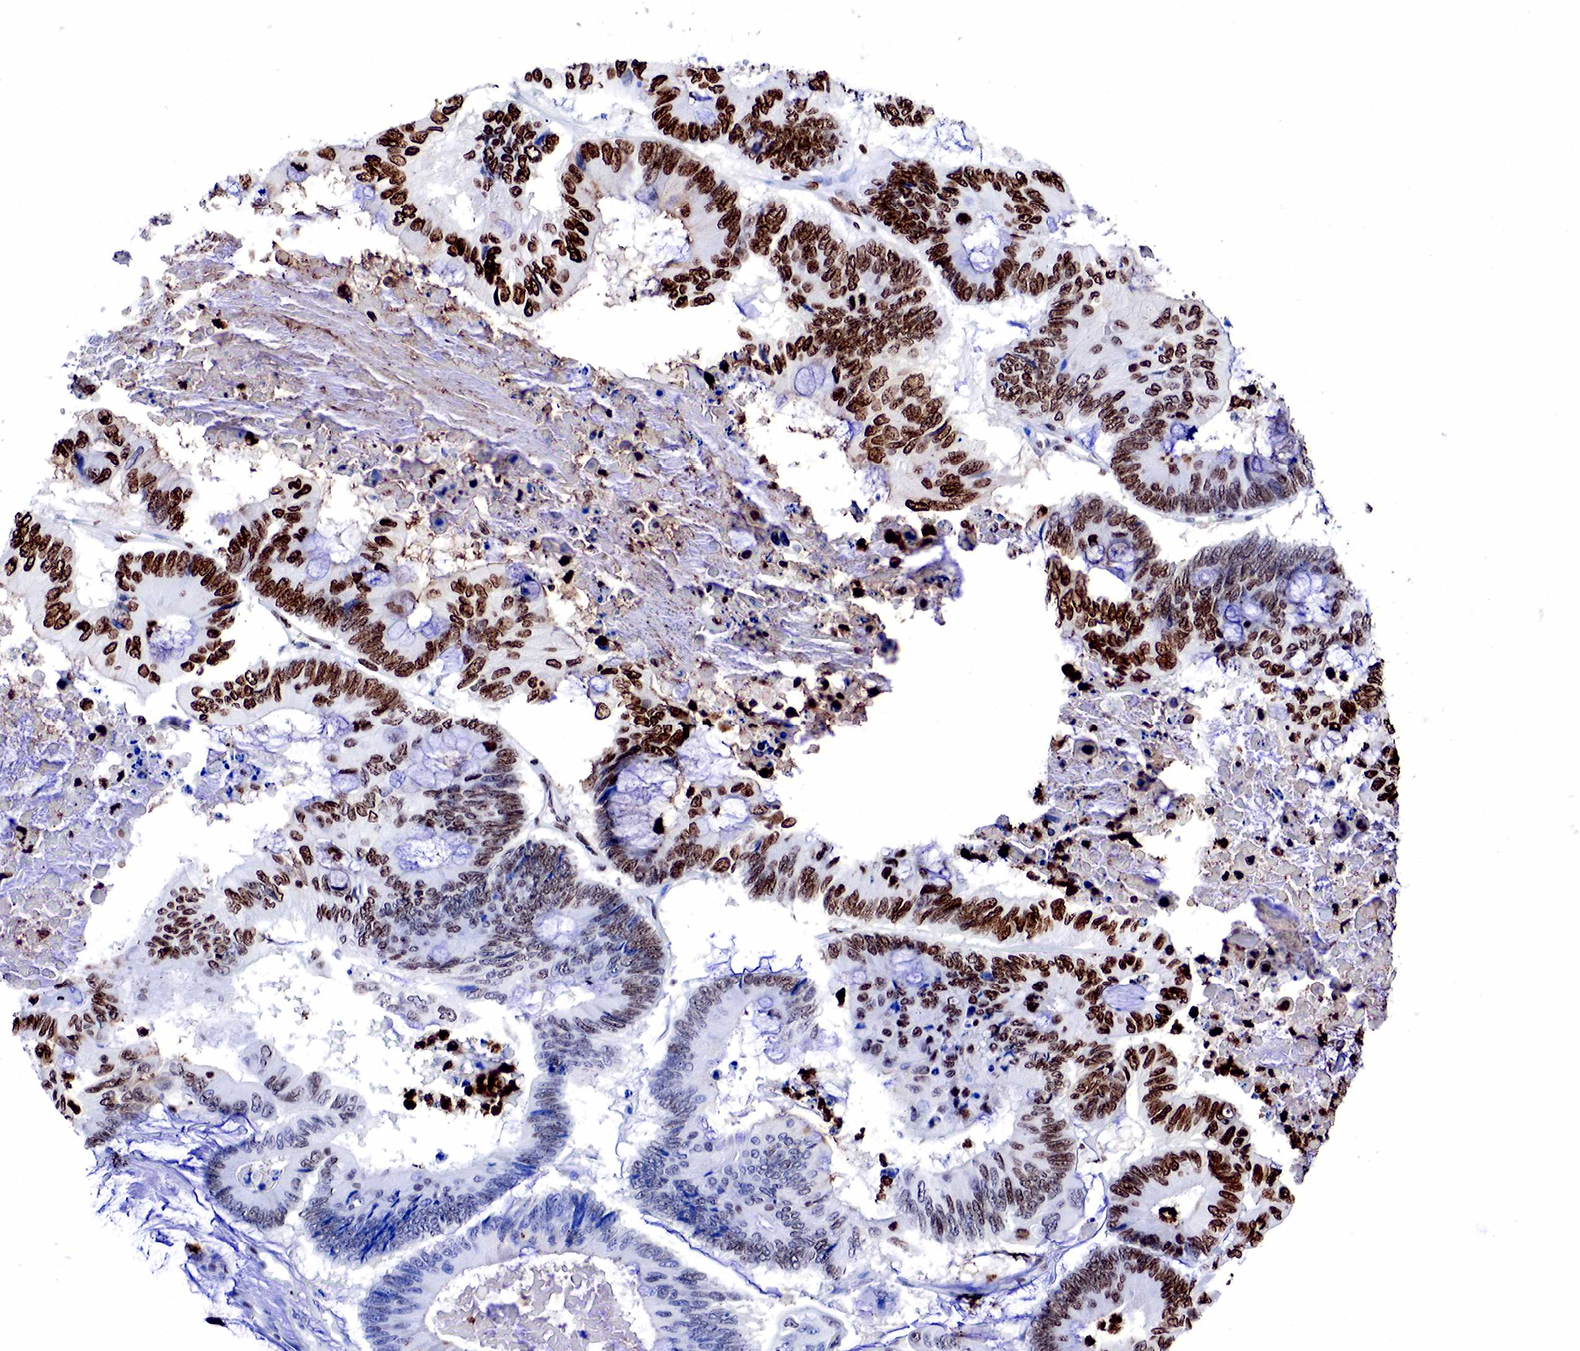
{"staining": {"intensity": "moderate", "quantity": "25%-75%", "location": "cytoplasmic/membranous,nuclear"}, "tissue": "colorectal cancer", "cell_type": "Tumor cells", "image_type": "cancer", "snomed": [{"axis": "morphology", "description": "Adenocarcinoma, NOS"}, {"axis": "topography", "description": "Colon"}], "caption": "Tumor cells show medium levels of moderate cytoplasmic/membranous and nuclear positivity in approximately 25%-75% of cells in colorectal cancer (adenocarcinoma).", "gene": "FUT4", "patient": {"sex": "male", "age": 65}}